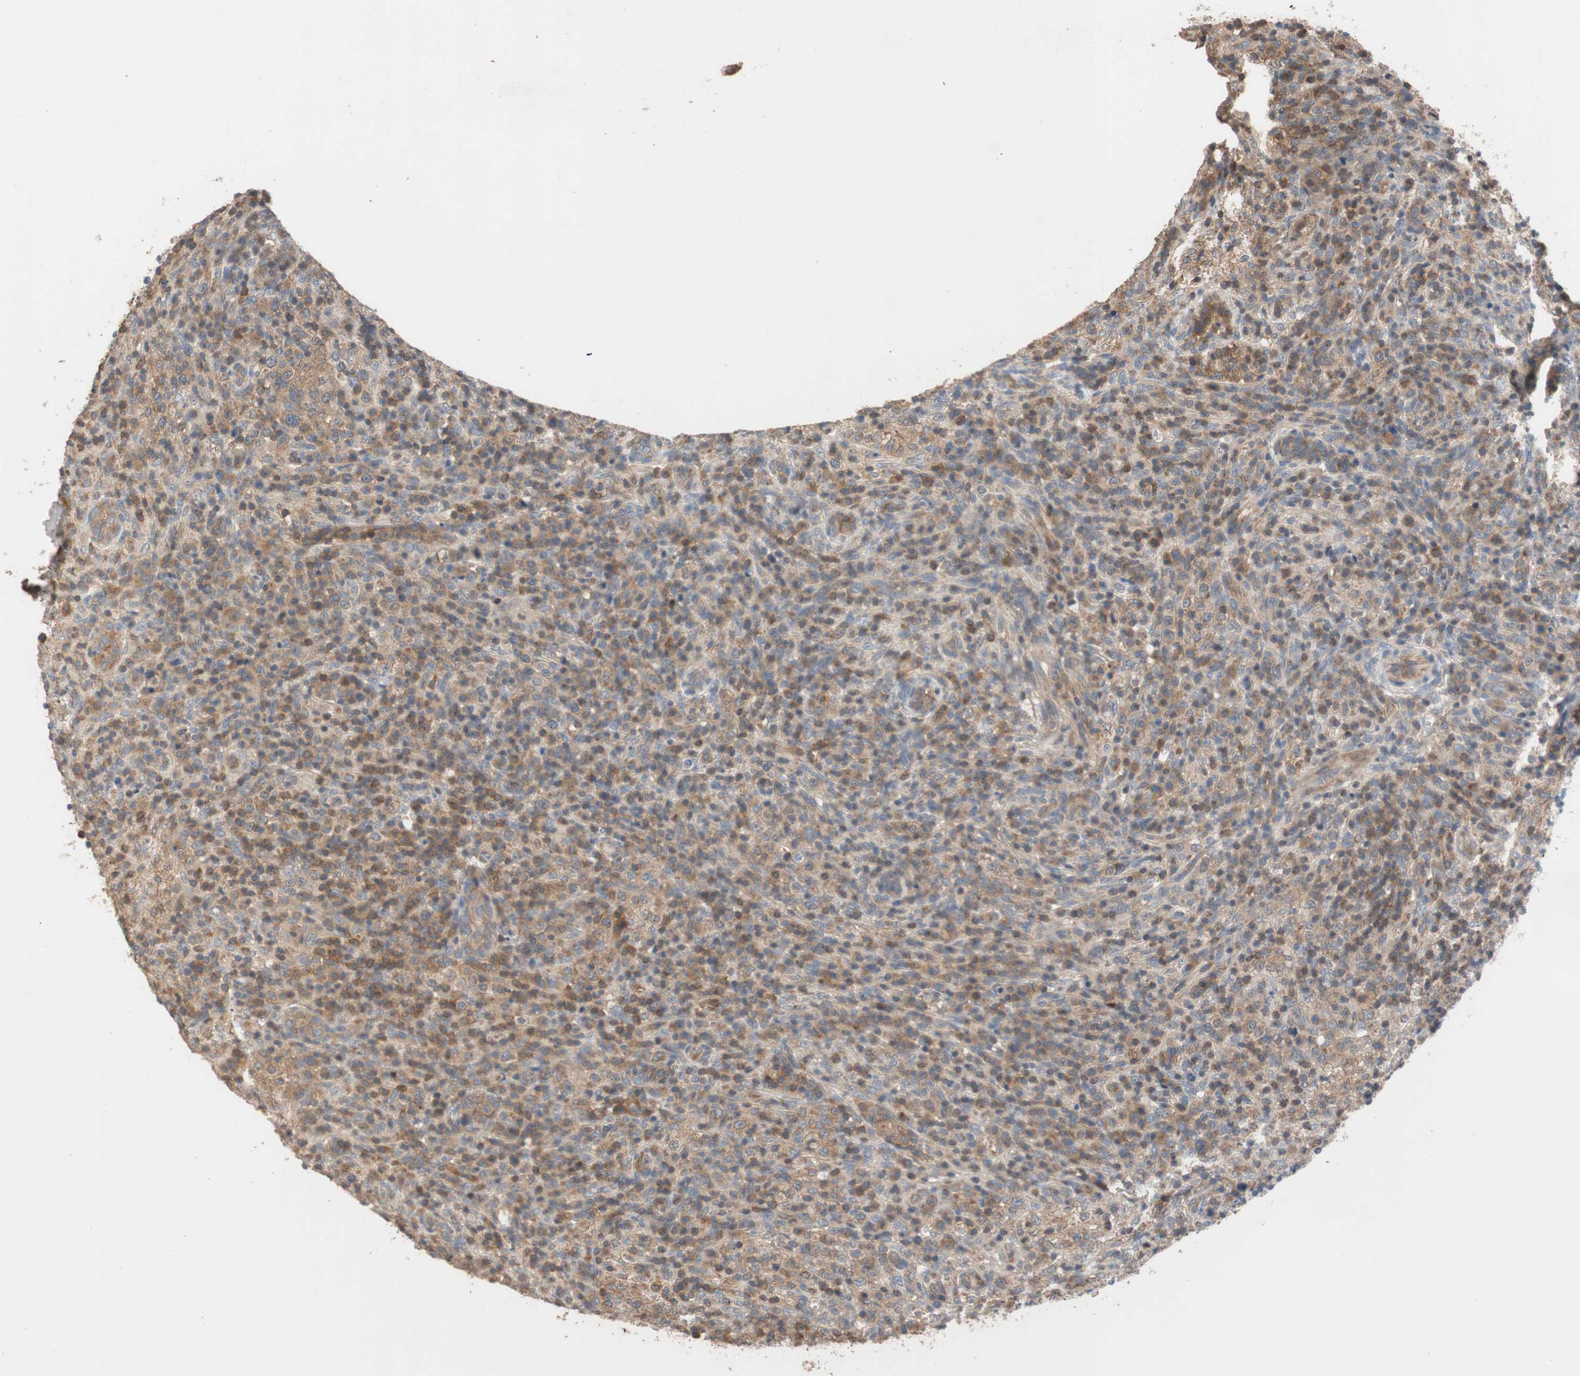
{"staining": {"intensity": "moderate", "quantity": ">75%", "location": "cytoplasmic/membranous"}, "tissue": "lymphoma", "cell_type": "Tumor cells", "image_type": "cancer", "snomed": [{"axis": "morphology", "description": "Malignant lymphoma, non-Hodgkin's type, High grade"}, {"axis": "topography", "description": "Lymph node"}], "caption": "A medium amount of moderate cytoplasmic/membranous expression is seen in about >75% of tumor cells in malignant lymphoma, non-Hodgkin's type (high-grade) tissue. (DAB = brown stain, brightfield microscopy at high magnification).", "gene": "MAP4K2", "patient": {"sex": "female", "age": 76}}